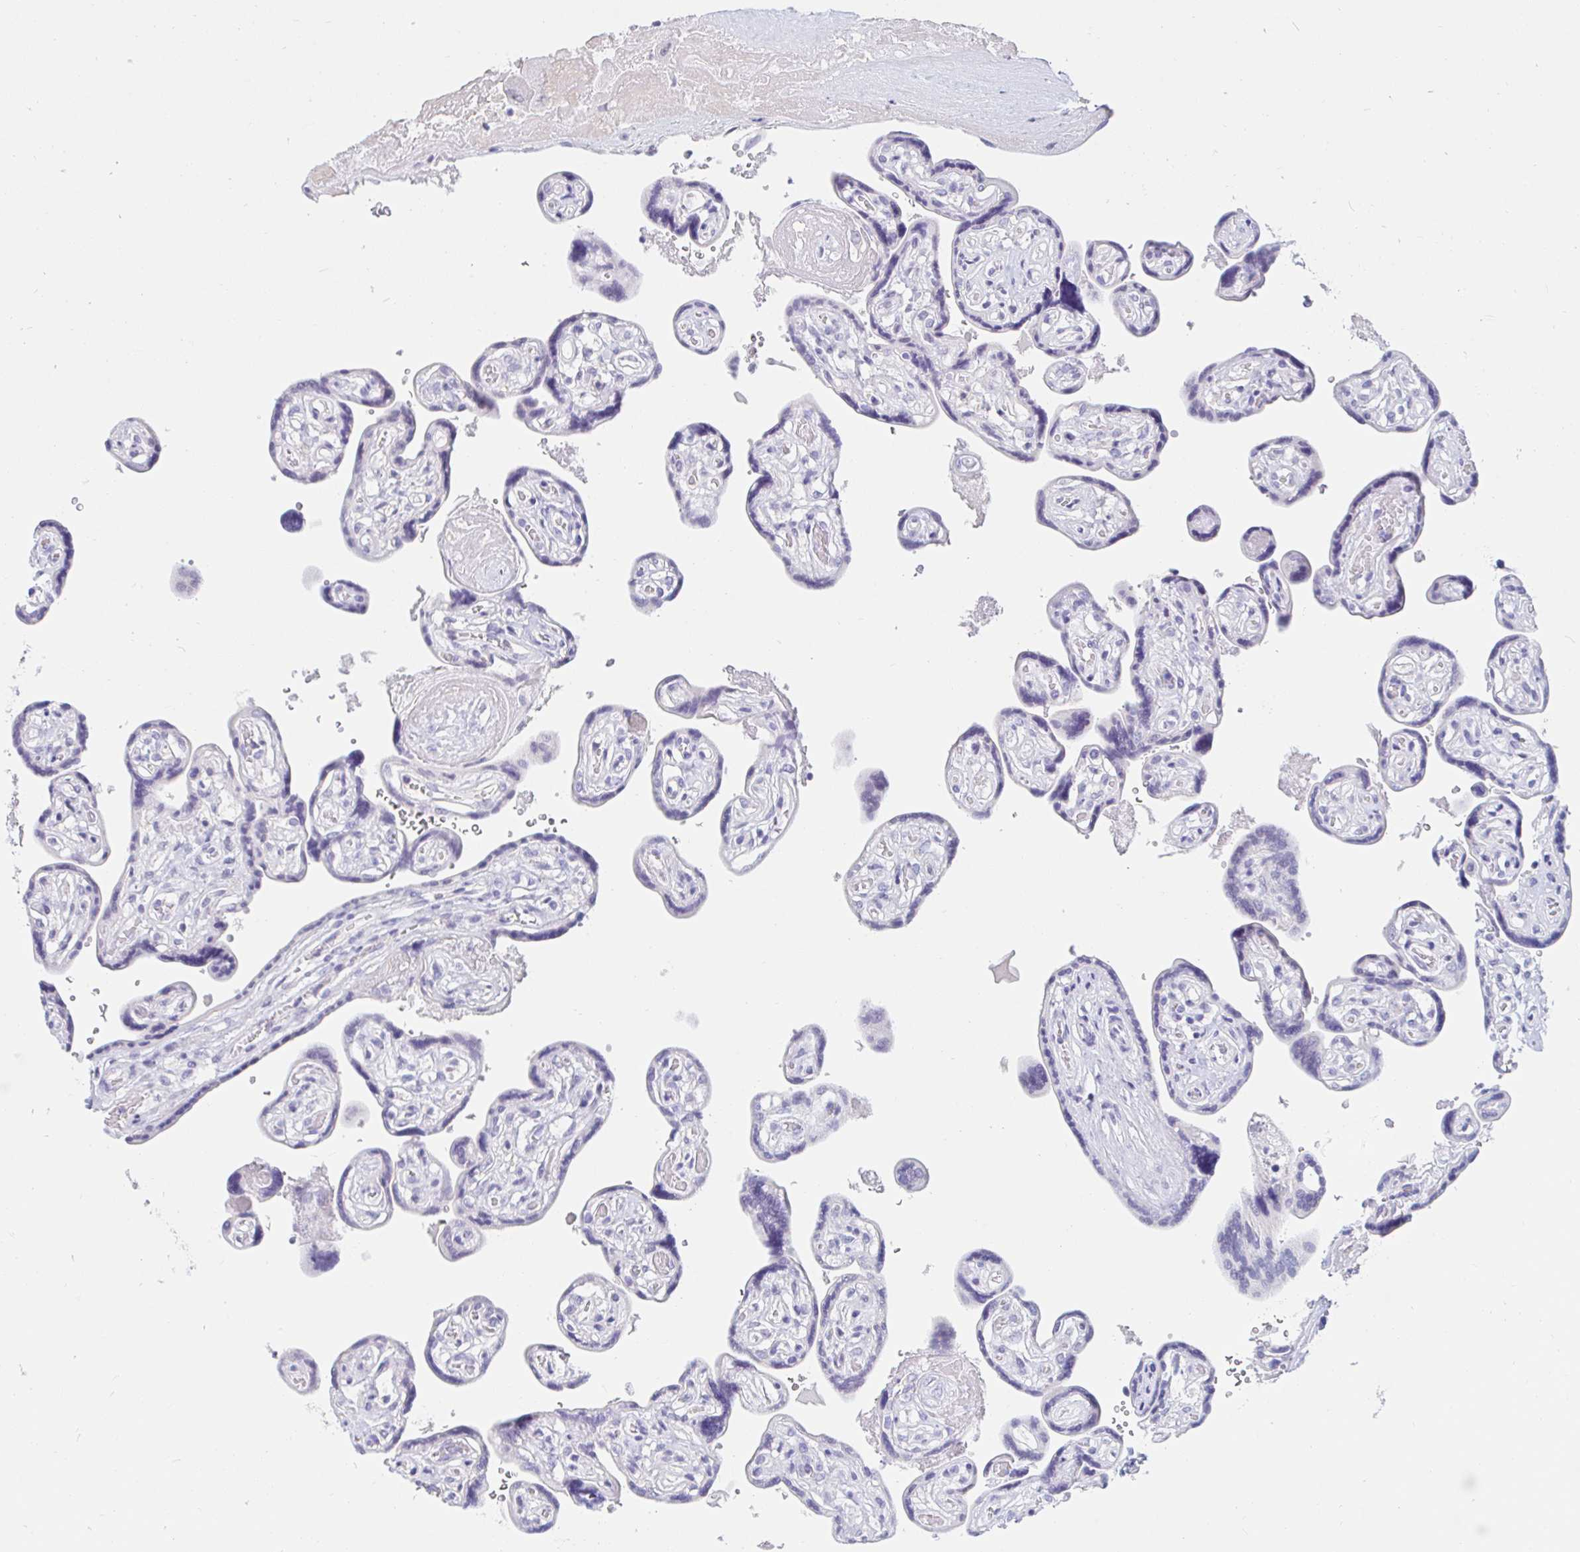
{"staining": {"intensity": "negative", "quantity": "none", "location": "none"}, "tissue": "placenta", "cell_type": "Trophoblastic cells", "image_type": "normal", "snomed": [{"axis": "morphology", "description": "Normal tissue, NOS"}, {"axis": "topography", "description": "Placenta"}], "caption": "High magnification brightfield microscopy of benign placenta stained with DAB (brown) and counterstained with hematoxylin (blue): trophoblastic cells show no significant positivity. Nuclei are stained in blue.", "gene": "TEX44", "patient": {"sex": "female", "age": 32}}